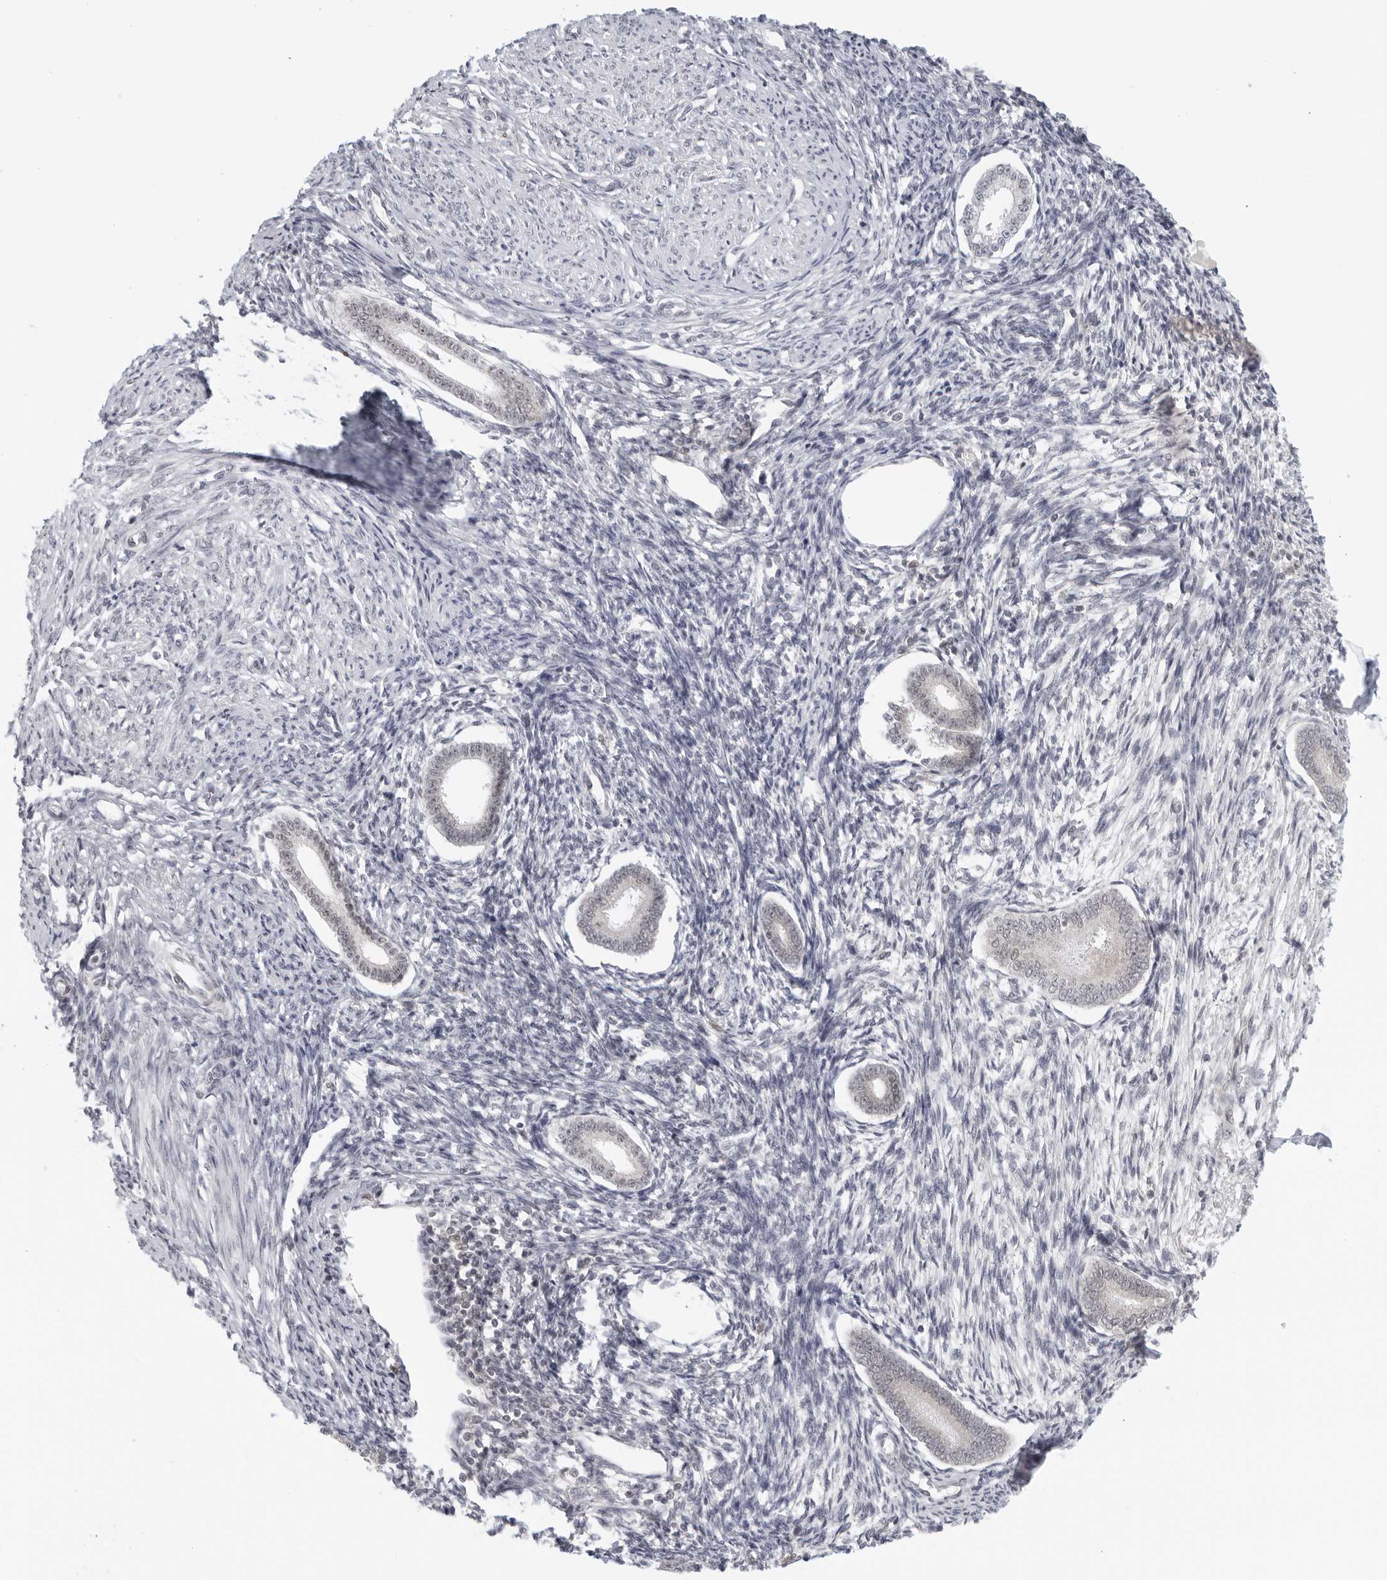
{"staining": {"intensity": "negative", "quantity": "none", "location": "none"}, "tissue": "endometrium", "cell_type": "Cells in endometrial stroma", "image_type": "normal", "snomed": [{"axis": "morphology", "description": "Normal tissue, NOS"}, {"axis": "topography", "description": "Endometrium"}], "caption": "This is an immunohistochemistry (IHC) micrograph of unremarkable endometrium. There is no staining in cells in endometrial stroma.", "gene": "RAB11FIP3", "patient": {"sex": "female", "age": 56}}